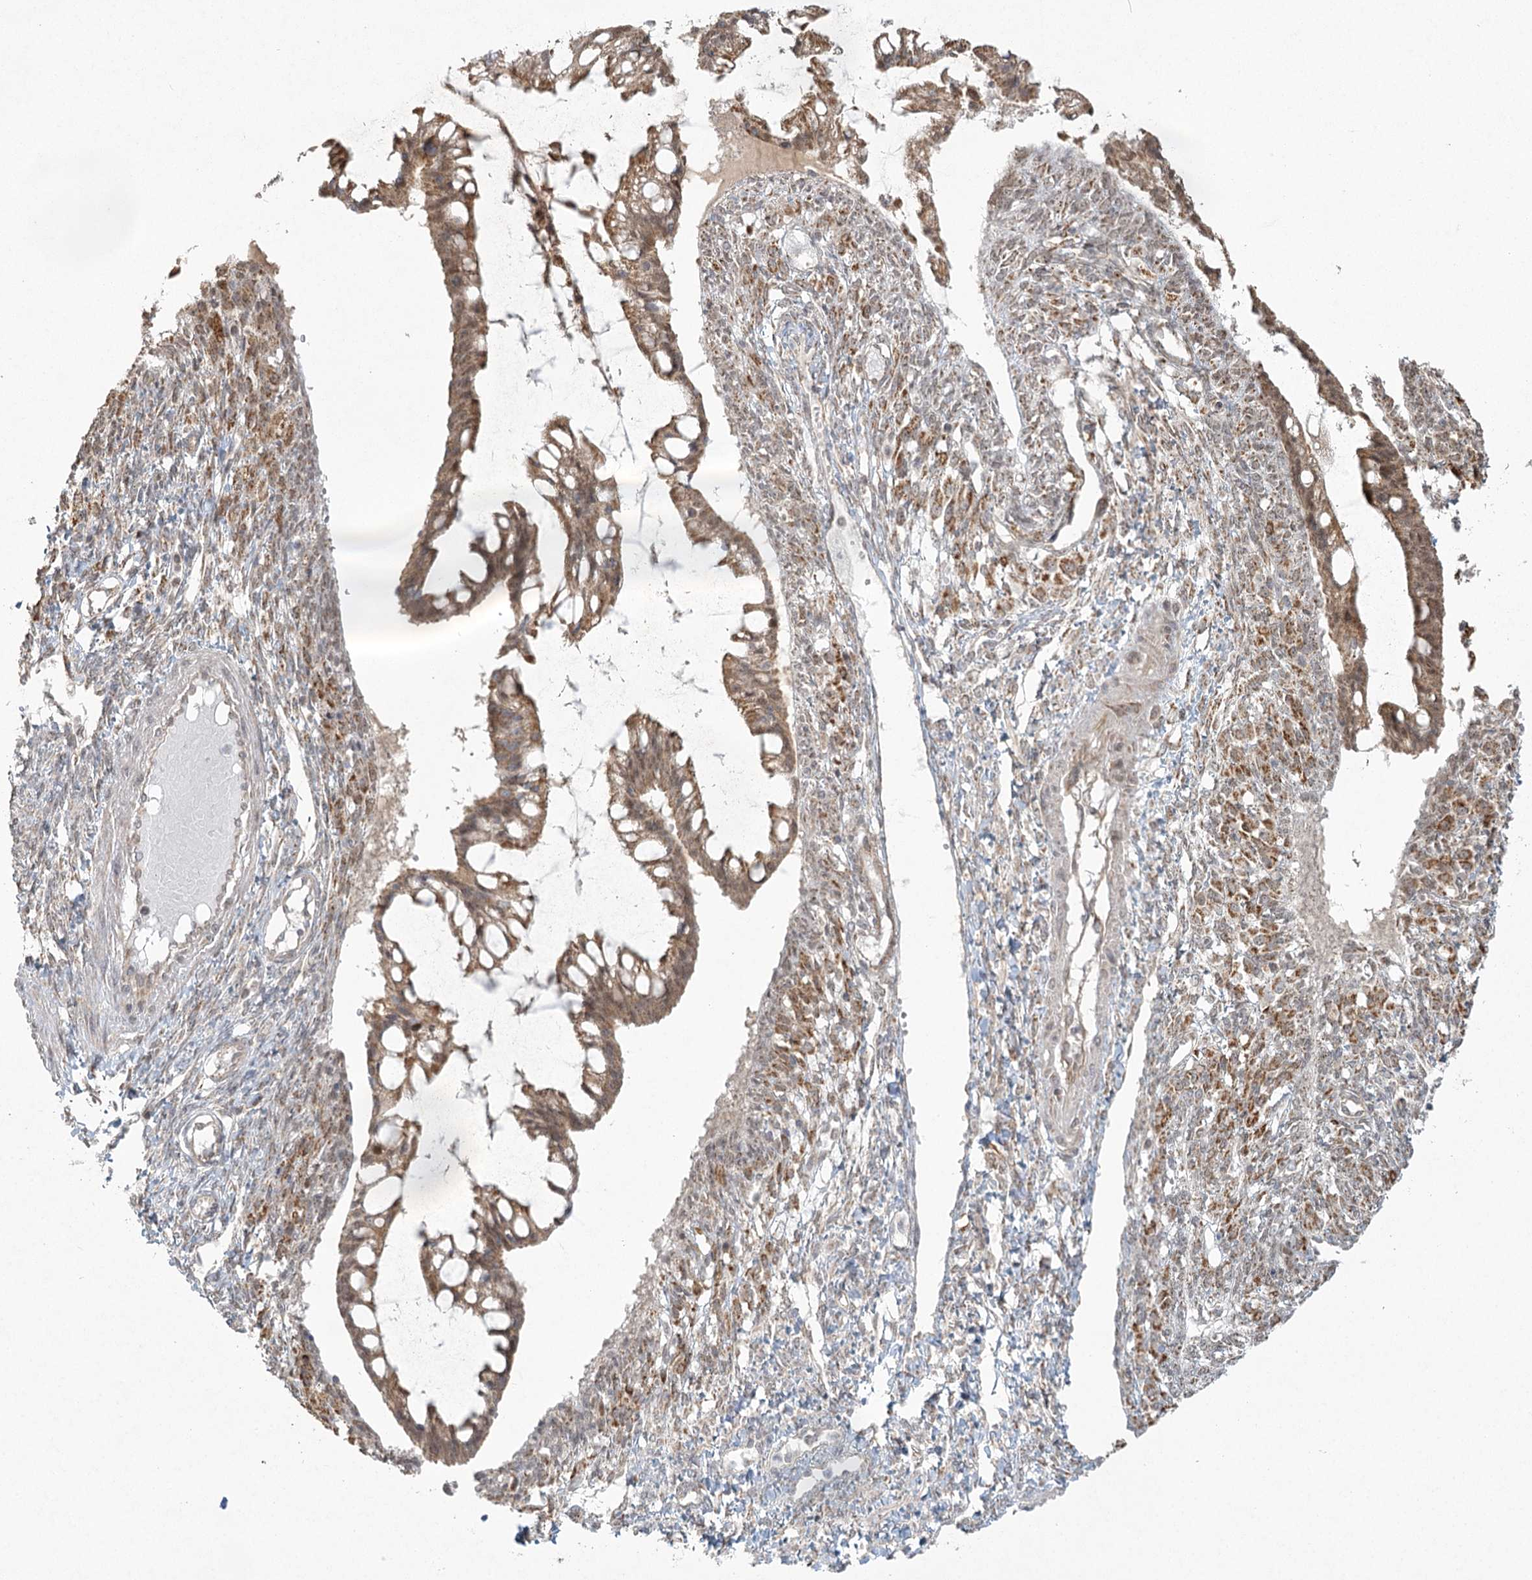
{"staining": {"intensity": "moderate", "quantity": ">75%", "location": "cytoplasmic/membranous,nuclear"}, "tissue": "ovarian cancer", "cell_type": "Tumor cells", "image_type": "cancer", "snomed": [{"axis": "morphology", "description": "Cystadenocarcinoma, mucinous, NOS"}, {"axis": "topography", "description": "Ovary"}], "caption": "This image exhibits IHC staining of human ovarian cancer (mucinous cystadenocarcinoma), with medium moderate cytoplasmic/membranous and nuclear expression in about >75% of tumor cells.", "gene": "LACTB", "patient": {"sex": "female", "age": 73}}